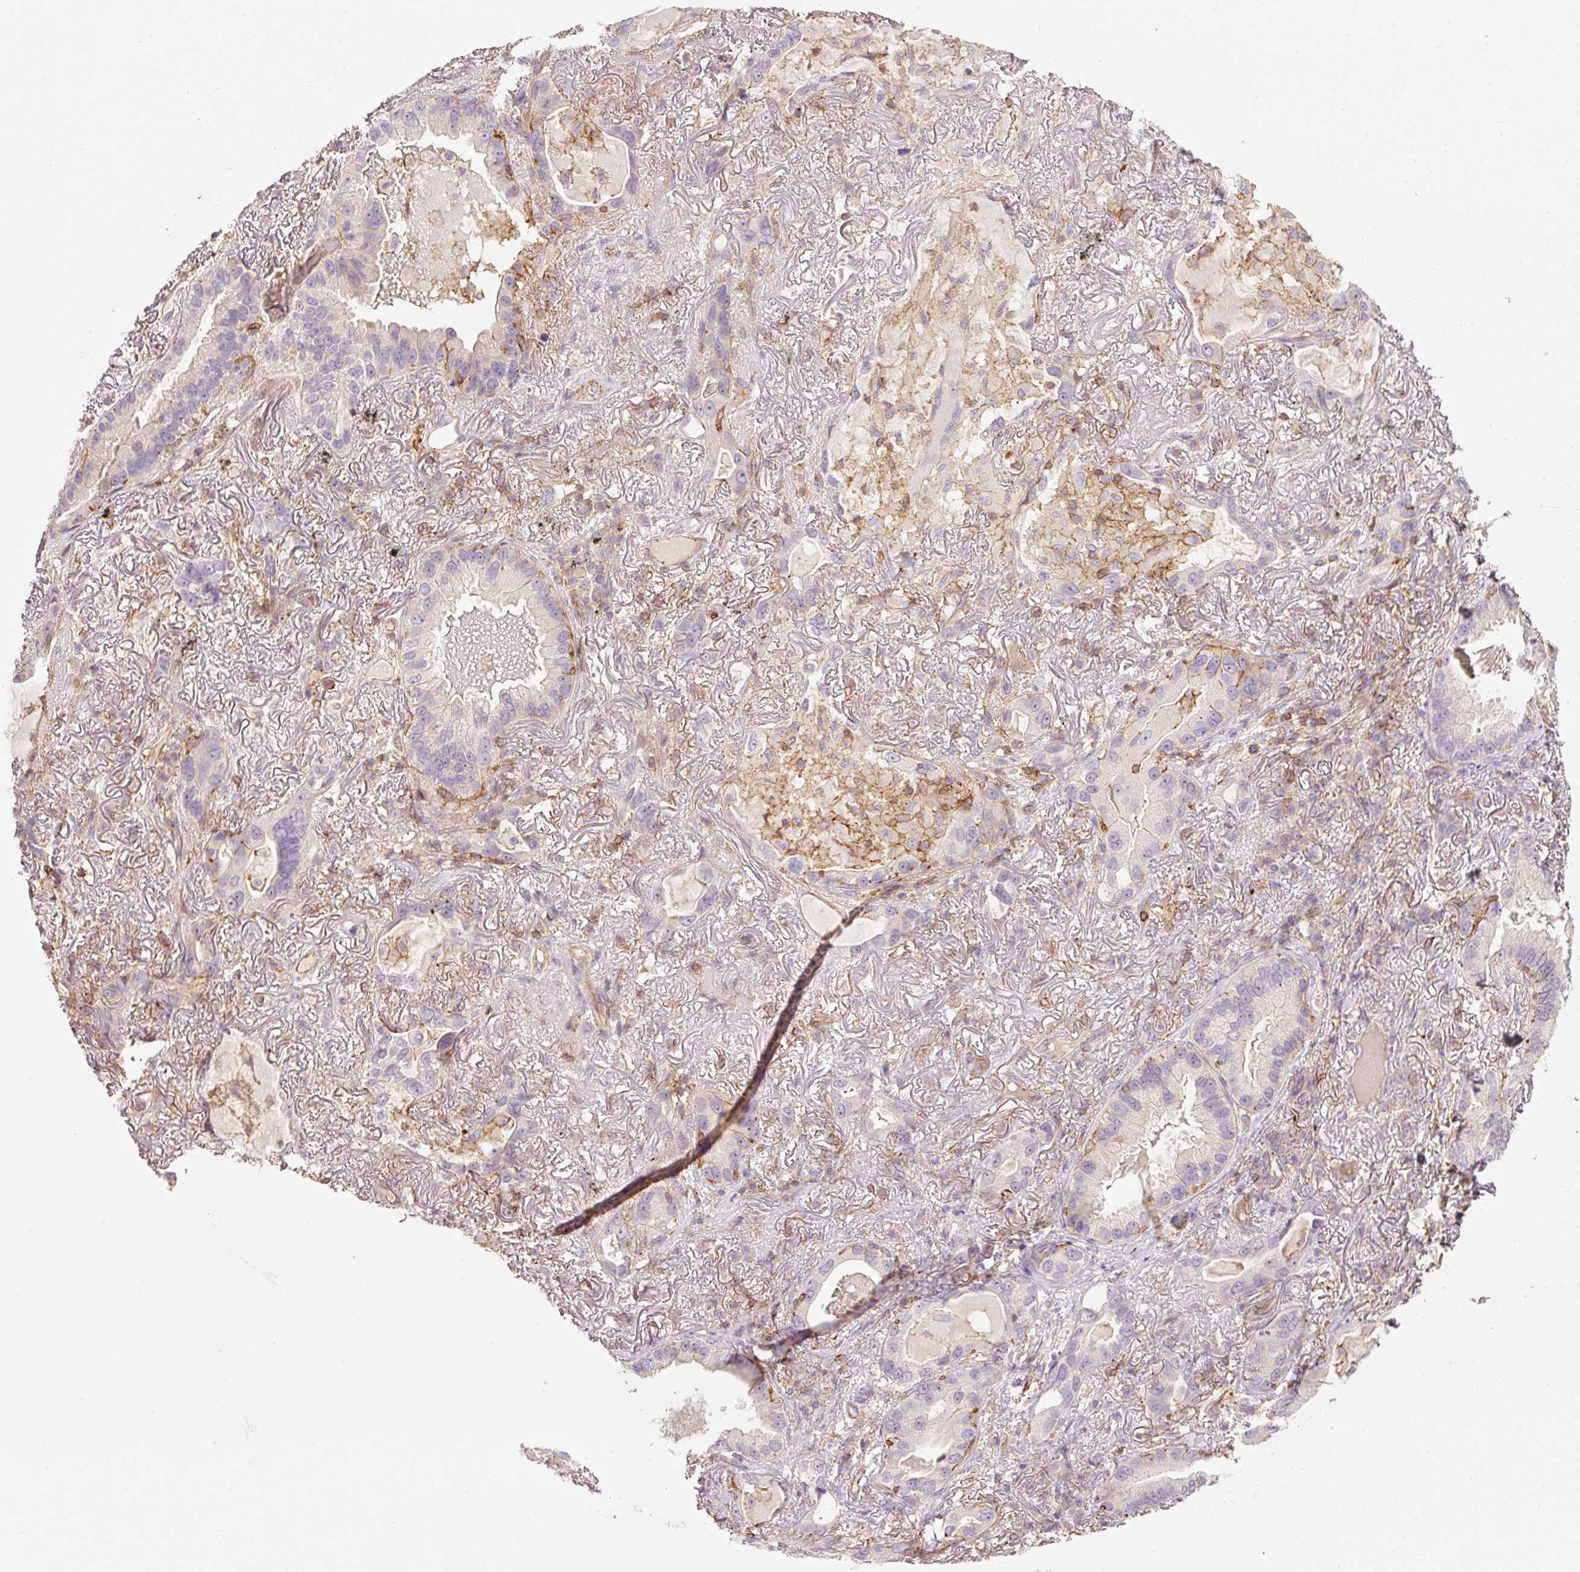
{"staining": {"intensity": "negative", "quantity": "none", "location": "none"}, "tissue": "lung cancer", "cell_type": "Tumor cells", "image_type": "cancer", "snomed": [{"axis": "morphology", "description": "Adenocarcinoma, NOS"}, {"axis": "topography", "description": "Lung"}], "caption": "DAB immunohistochemical staining of adenocarcinoma (lung) exhibits no significant positivity in tumor cells. Nuclei are stained in blue.", "gene": "SIPA1", "patient": {"sex": "female", "age": 69}}